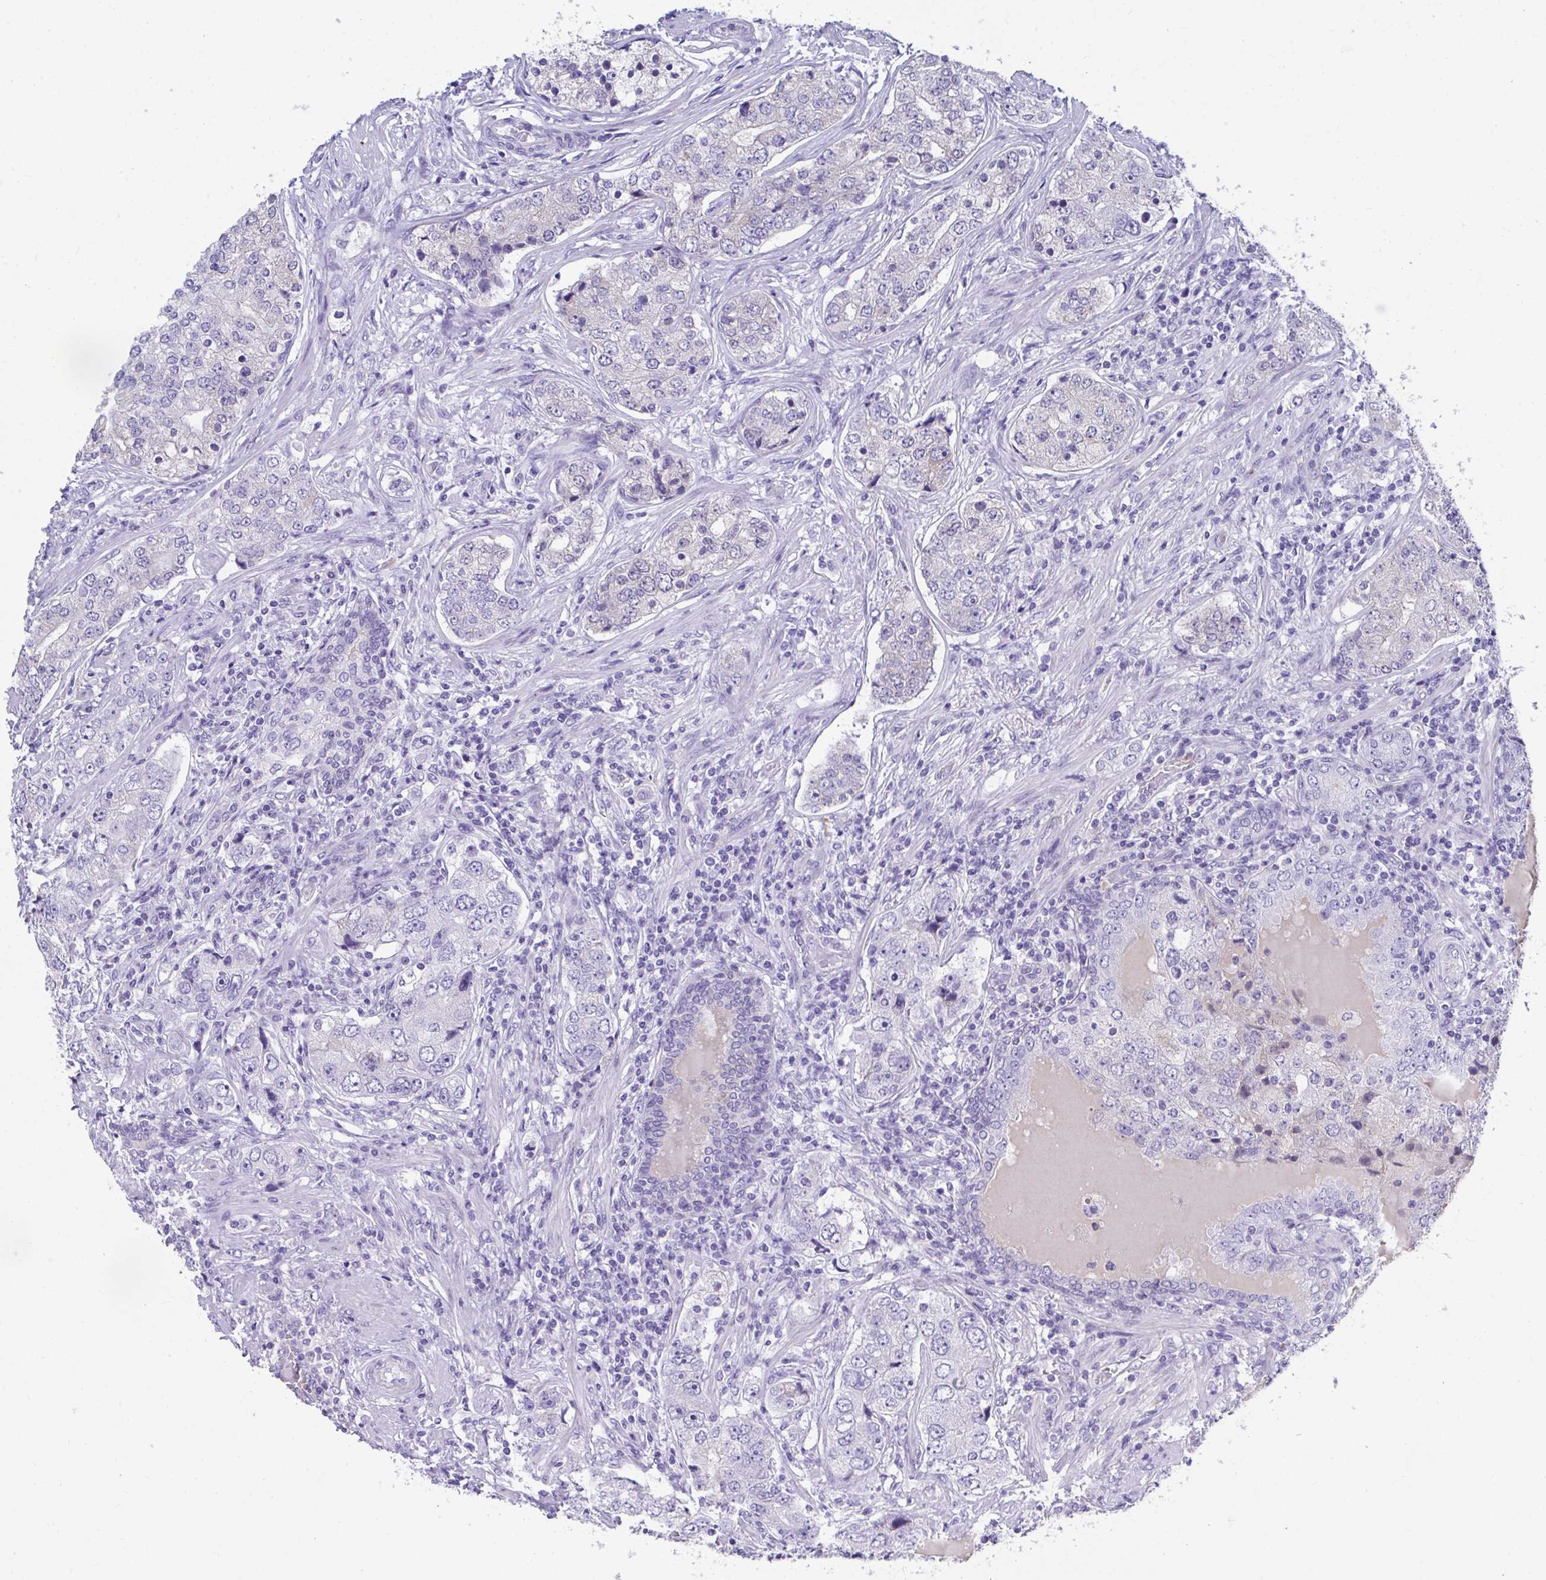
{"staining": {"intensity": "negative", "quantity": "none", "location": "none"}, "tissue": "prostate cancer", "cell_type": "Tumor cells", "image_type": "cancer", "snomed": [{"axis": "morphology", "description": "Adenocarcinoma, High grade"}, {"axis": "topography", "description": "Prostate"}], "caption": "A high-resolution histopathology image shows immunohistochemistry staining of prostate cancer (high-grade adenocarcinoma), which shows no significant staining in tumor cells. The staining is performed using DAB (3,3'-diaminobenzidine) brown chromogen with nuclei counter-stained in using hematoxylin.", "gene": "COA5", "patient": {"sex": "male", "age": 60}}